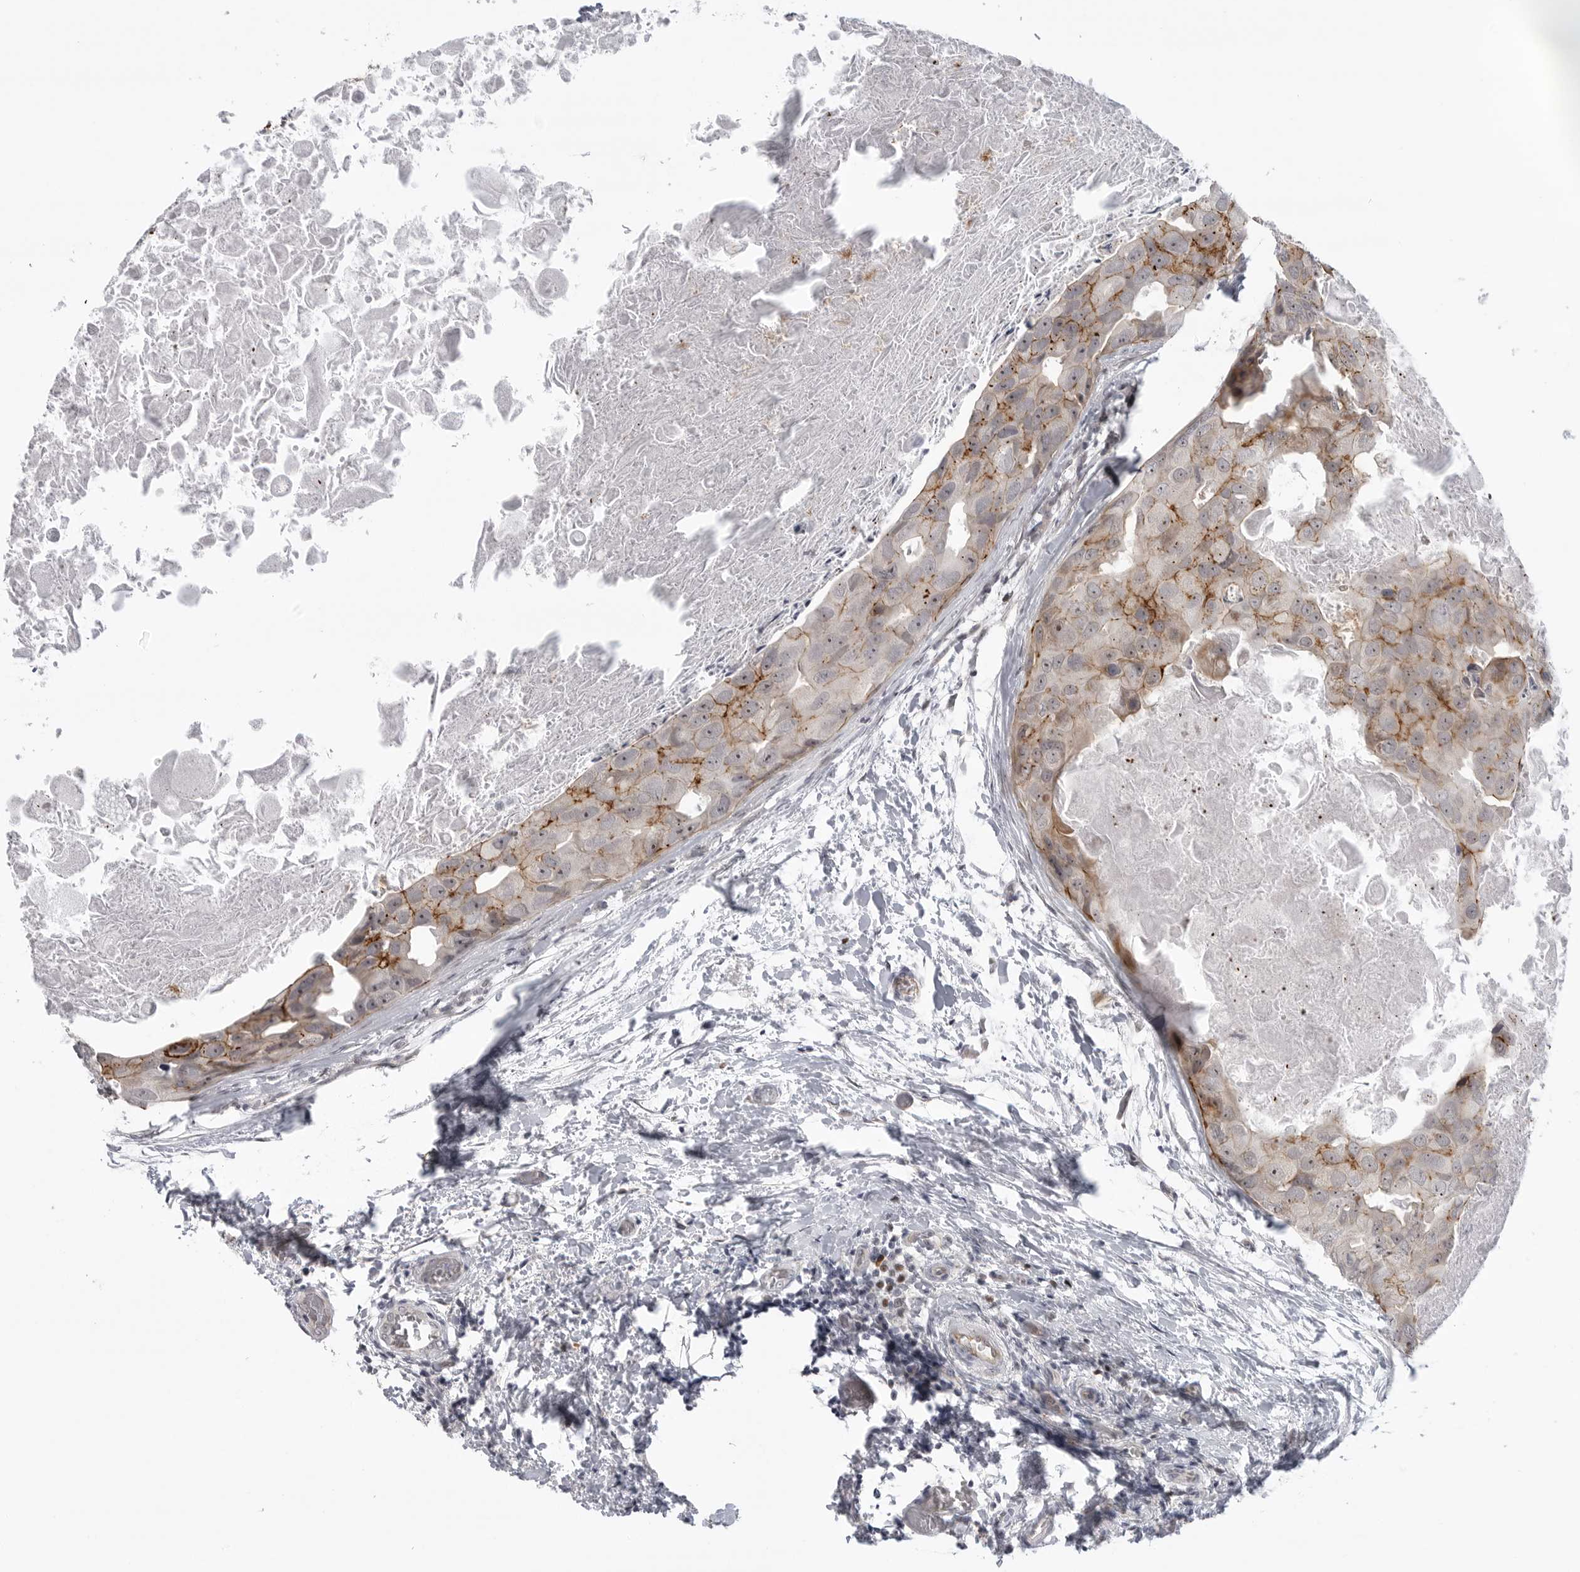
{"staining": {"intensity": "moderate", "quantity": "<25%", "location": "cytoplasmic/membranous"}, "tissue": "breast cancer", "cell_type": "Tumor cells", "image_type": "cancer", "snomed": [{"axis": "morphology", "description": "Duct carcinoma"}, {"axis": "topography", "description": "Breast"}], "caption": "DAB (3,3'-diaminobenzidine) immunohistochemical staining of breast cancer (invasive ductal carcinoma) shows moderate cytoplasmic/membranous protein staining in approximately <25% of tumor cells.", "gene": "CEP295NL", "patient": {"sex": "female", "age": 62}}